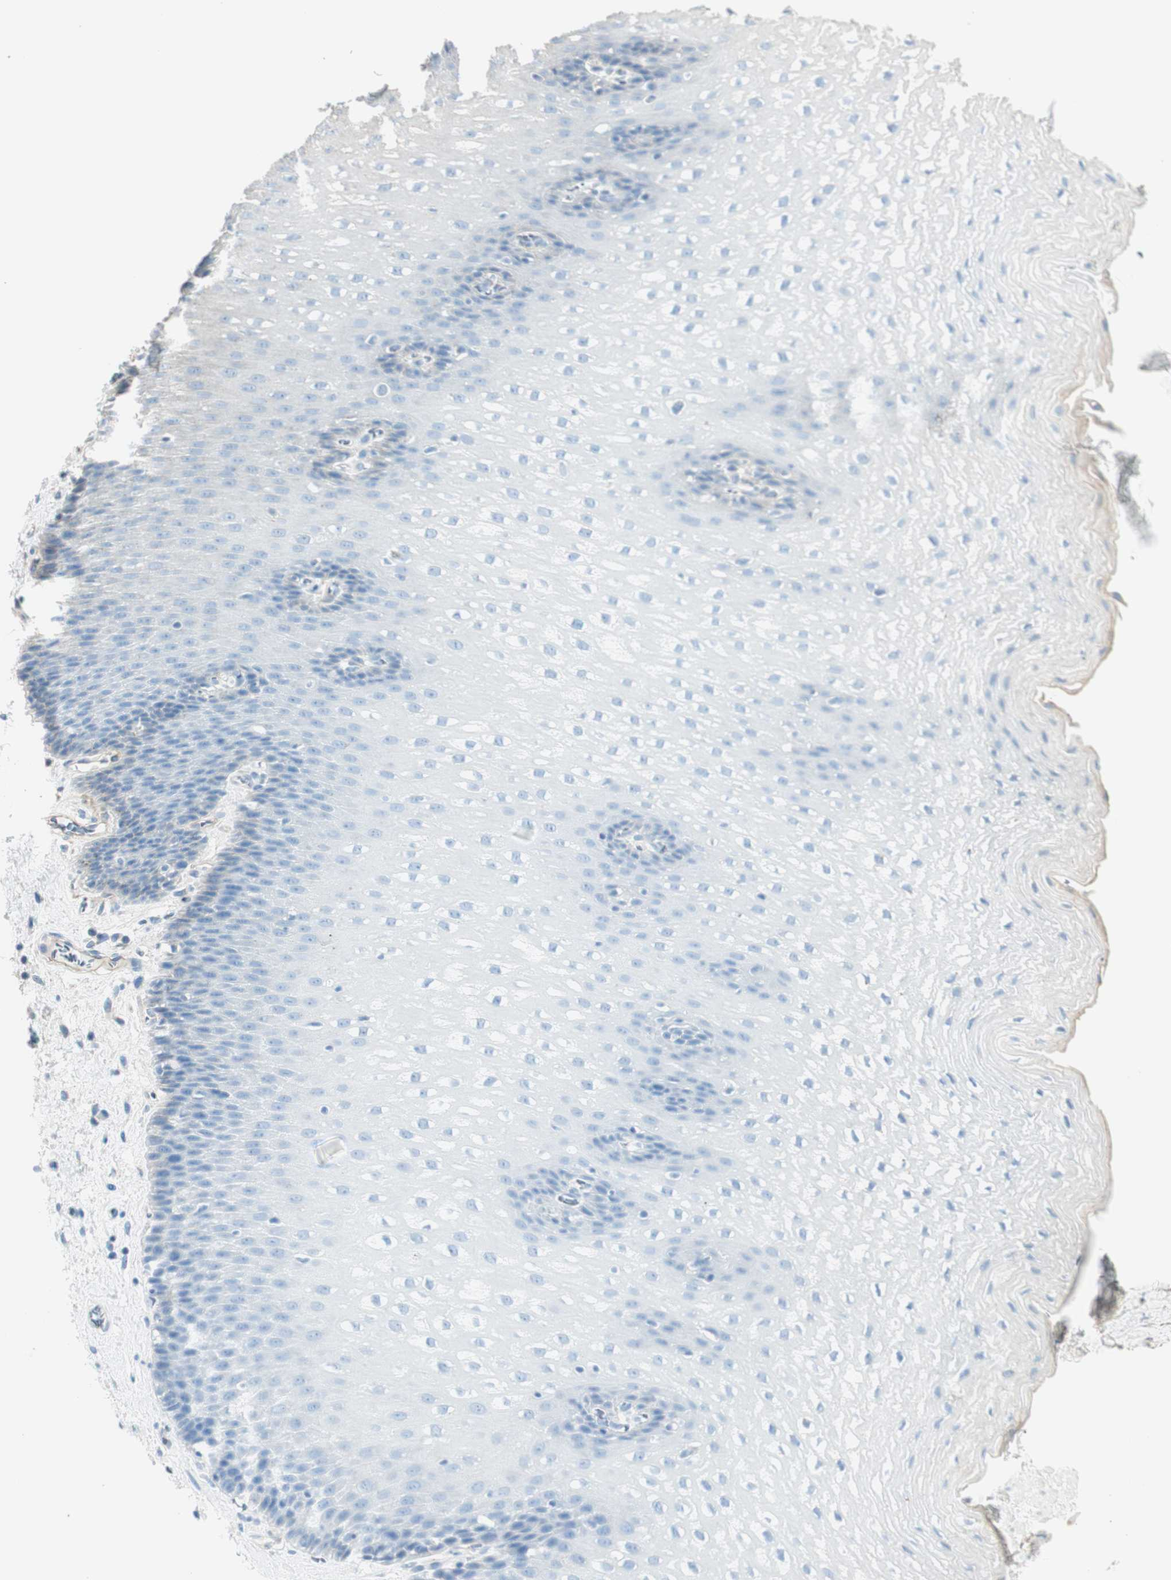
{"staining": {"intensity": "moderate", "quantity": "<25%", "location": "cytoplasmic/membranous"}, "tissue": "esophagus", "cell_type": "Squamous epithelial cells", "image_type": "normal", "snomed": [{"axis": "morphology", "description": "Normal tissue, NOS"}, {"axis": "topography", "description": "Esophagus"}], "caption": "This micrograph displays immunohistochemistry (IHC) staining of normal esophagus, with low moderate cytoplasmic/membranous staining in about <25% of squamous epithelial cells.", "gene": "BTN3A3", "patient": {"sex": "male", "age": 48}}